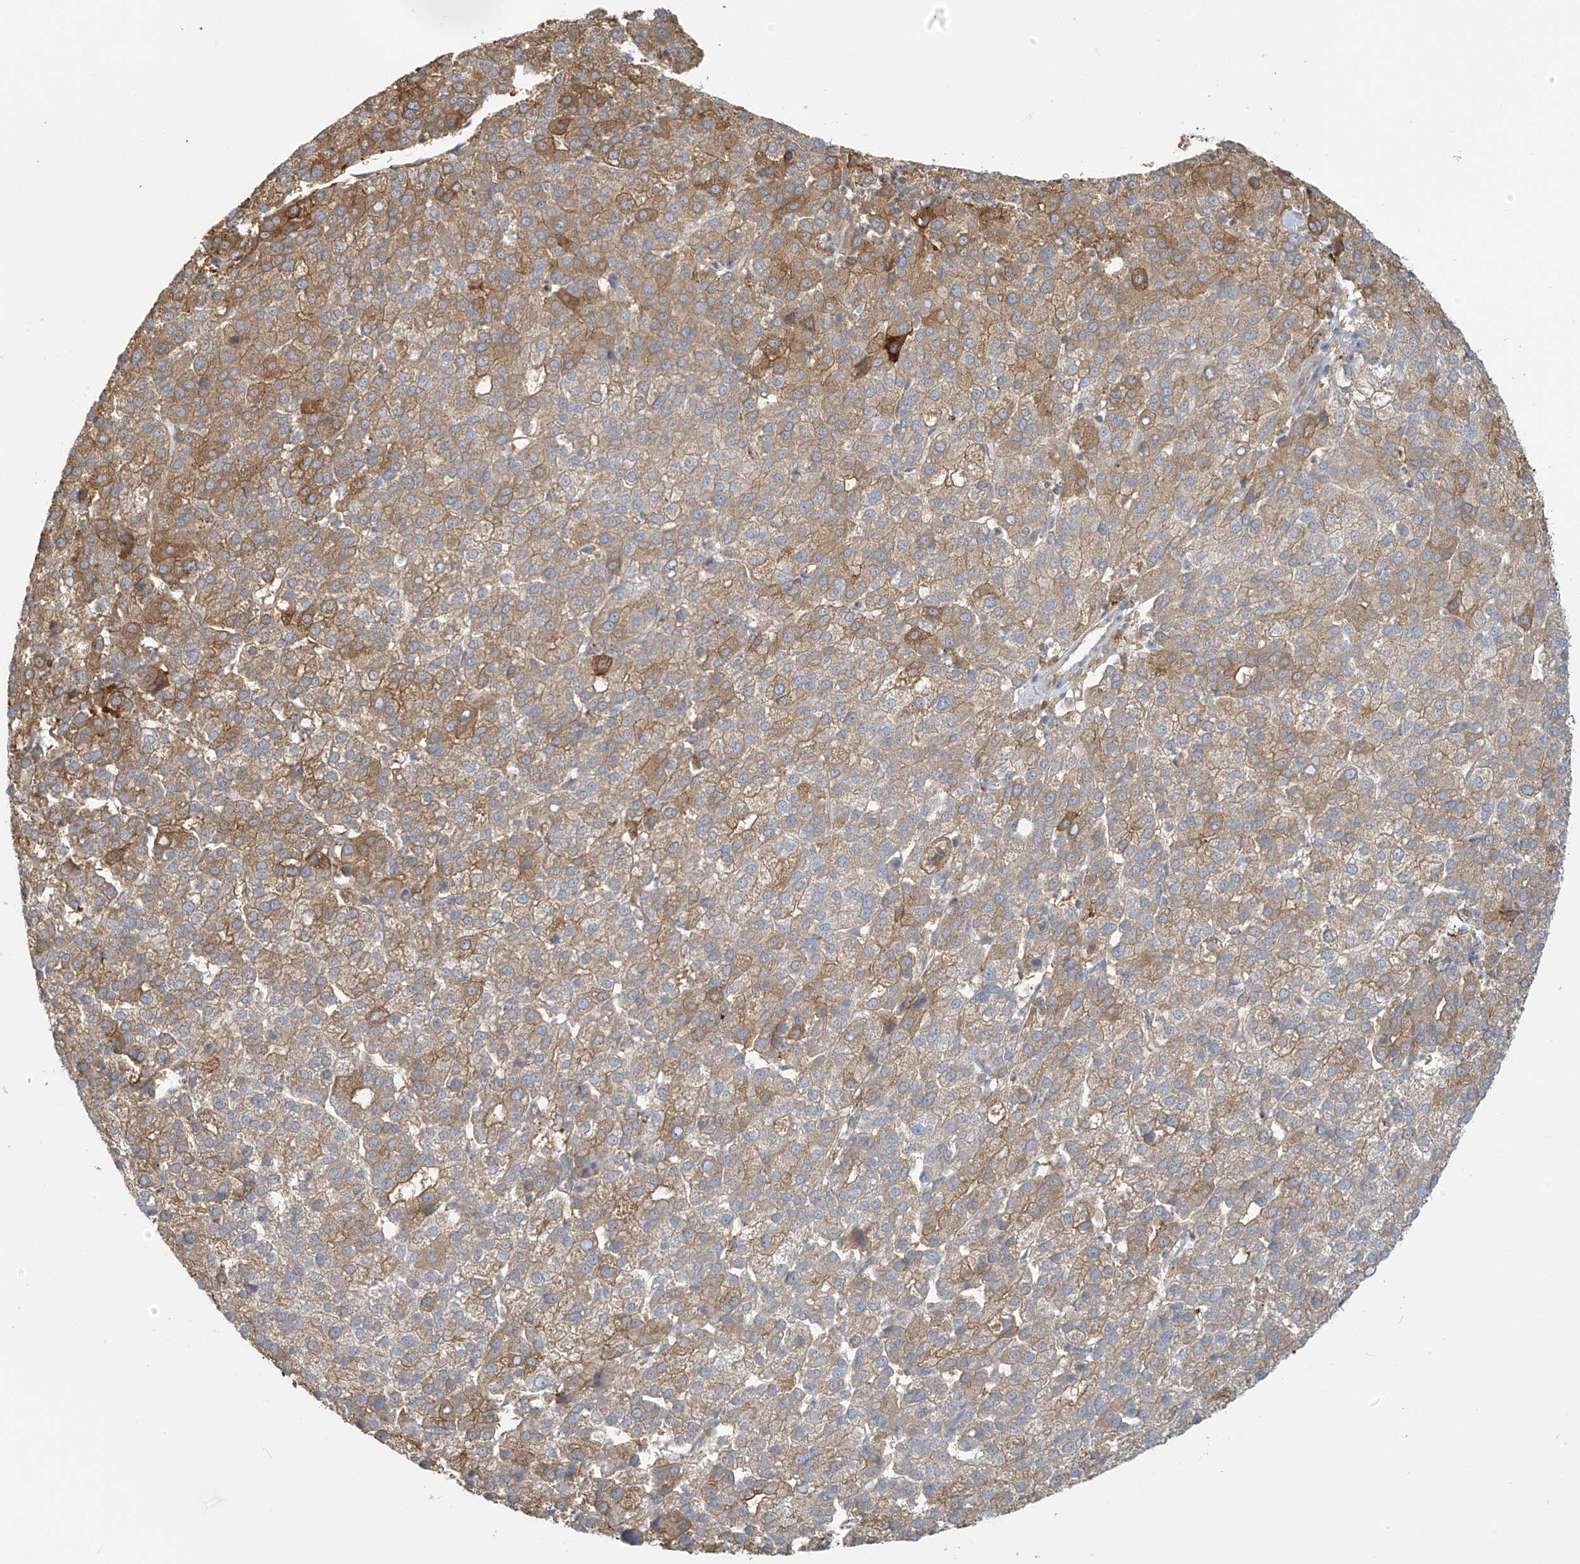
{"staining": {"intensity": "moderate", "quantity": "25%-75%", "location": "cytoplasmic/membranous"}, "tissue": "liver cancer", "cell_type": "Tumor cells", "image_type": "cancer", "snomed": [{"axis": "morphology", "description": "Carcinoma, Hepatocellular, NOS"}, {"axis": "topography", "description": "Liver"}], "caption": "This is an image of immunohistochemistry (IHC) staining of liver cancer (hepatocellular carcinoma), which shows moderate staining in the cytoplasmic/membranous of tumor cells.", "gene": "TAGAP", "patient": {"sex": "female", "age": 58}}